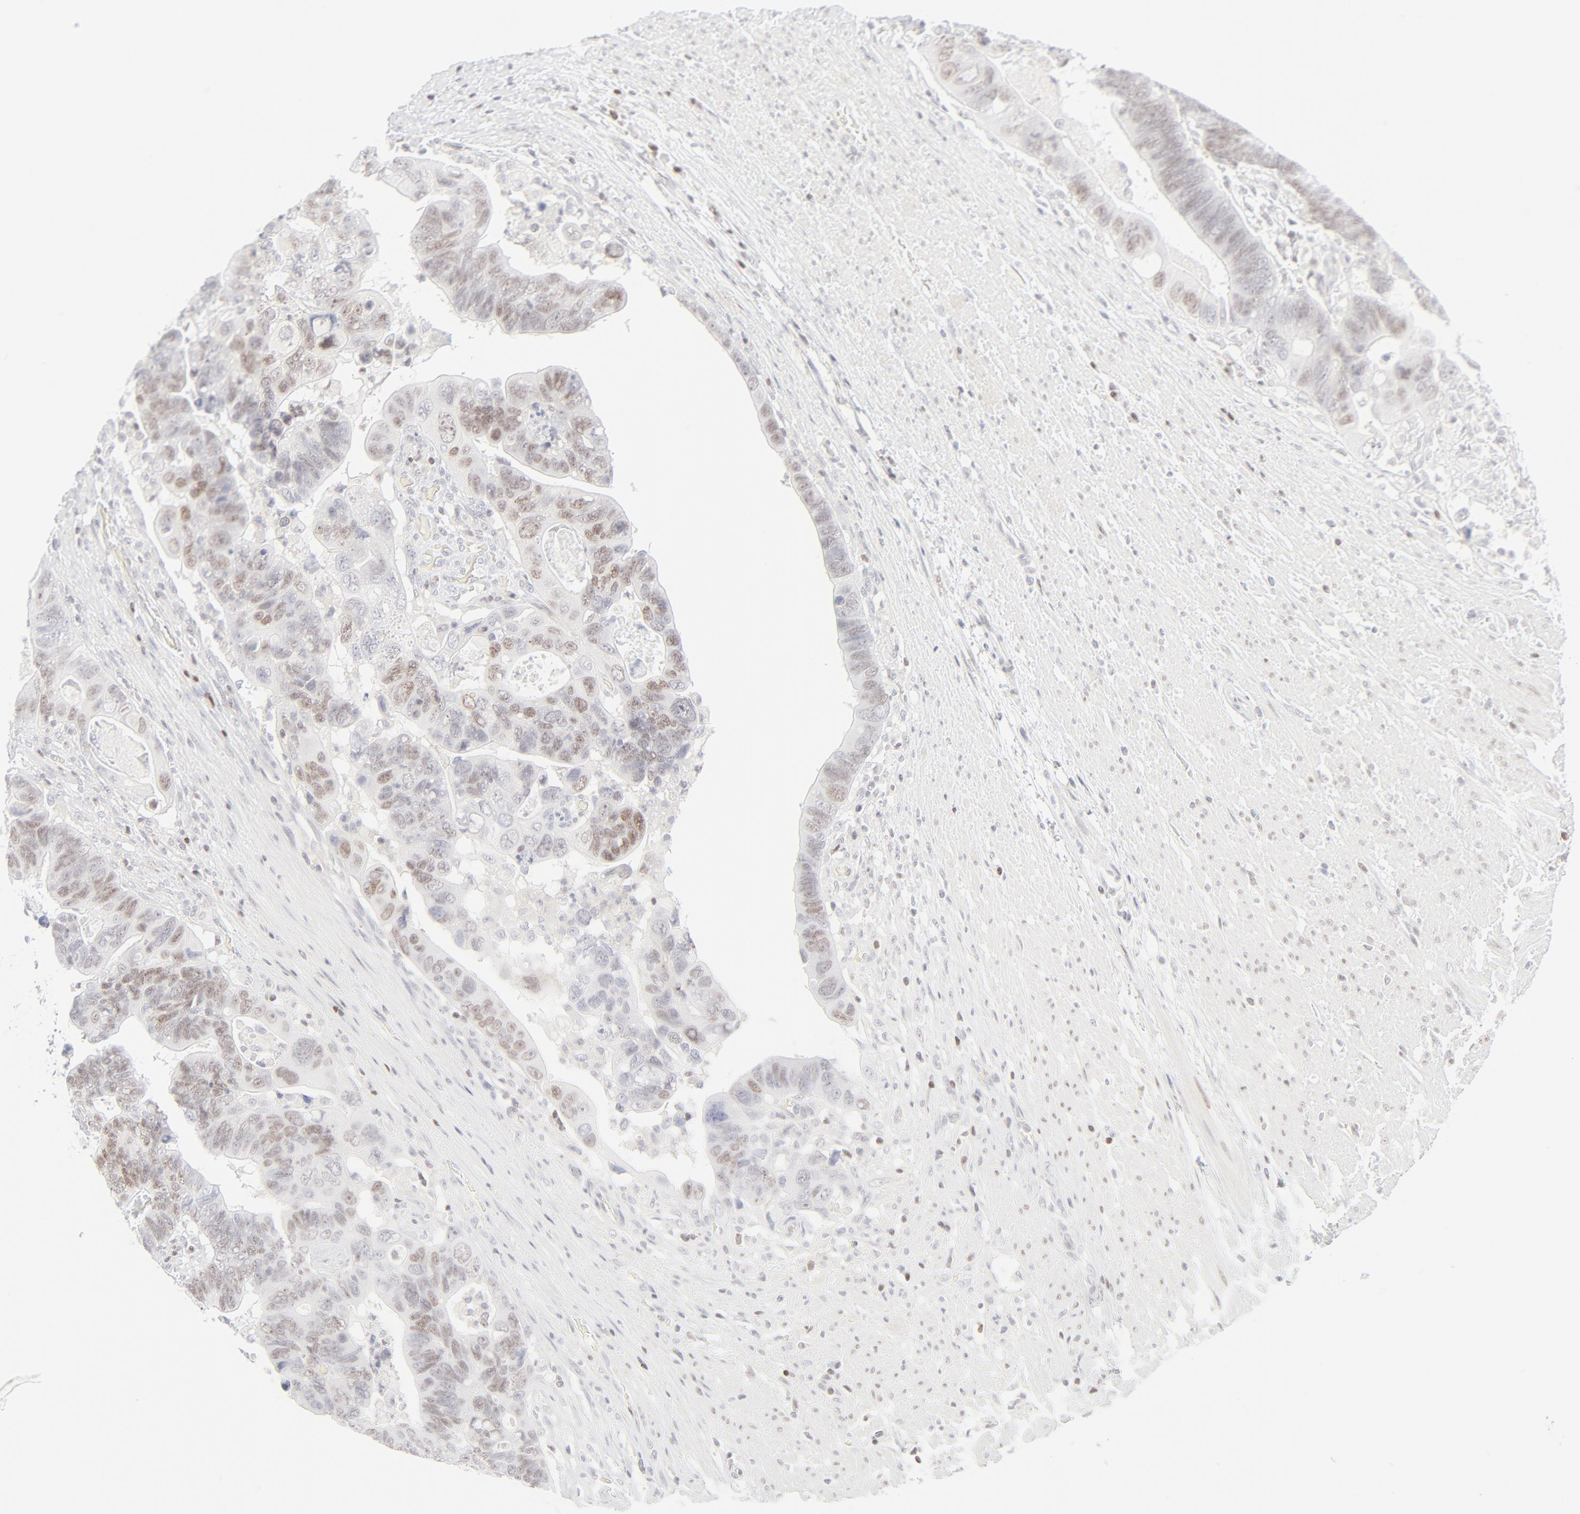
{"staining": {"intensity": "moderate", "quantity": "25%-75%", "location": "nuclear"}, "tissue": "colorectal cancer", "cell_type": "Tumor cells", "image_type": "cancer", "snomed": [{"axis": "morphology", "description": "Adenocarcinoma, NOS"}, {"axis": "topography", "description": "Rectum"}], "caption": "Adenocarcinoma (colorectal) tissue exhibits moderate nuclear expression in approximately 25%-75% of tumor cells, visualized by immunohistochemistry.", "gene": "PRKCB", "patient": {"sex": "male", "age": 53}}